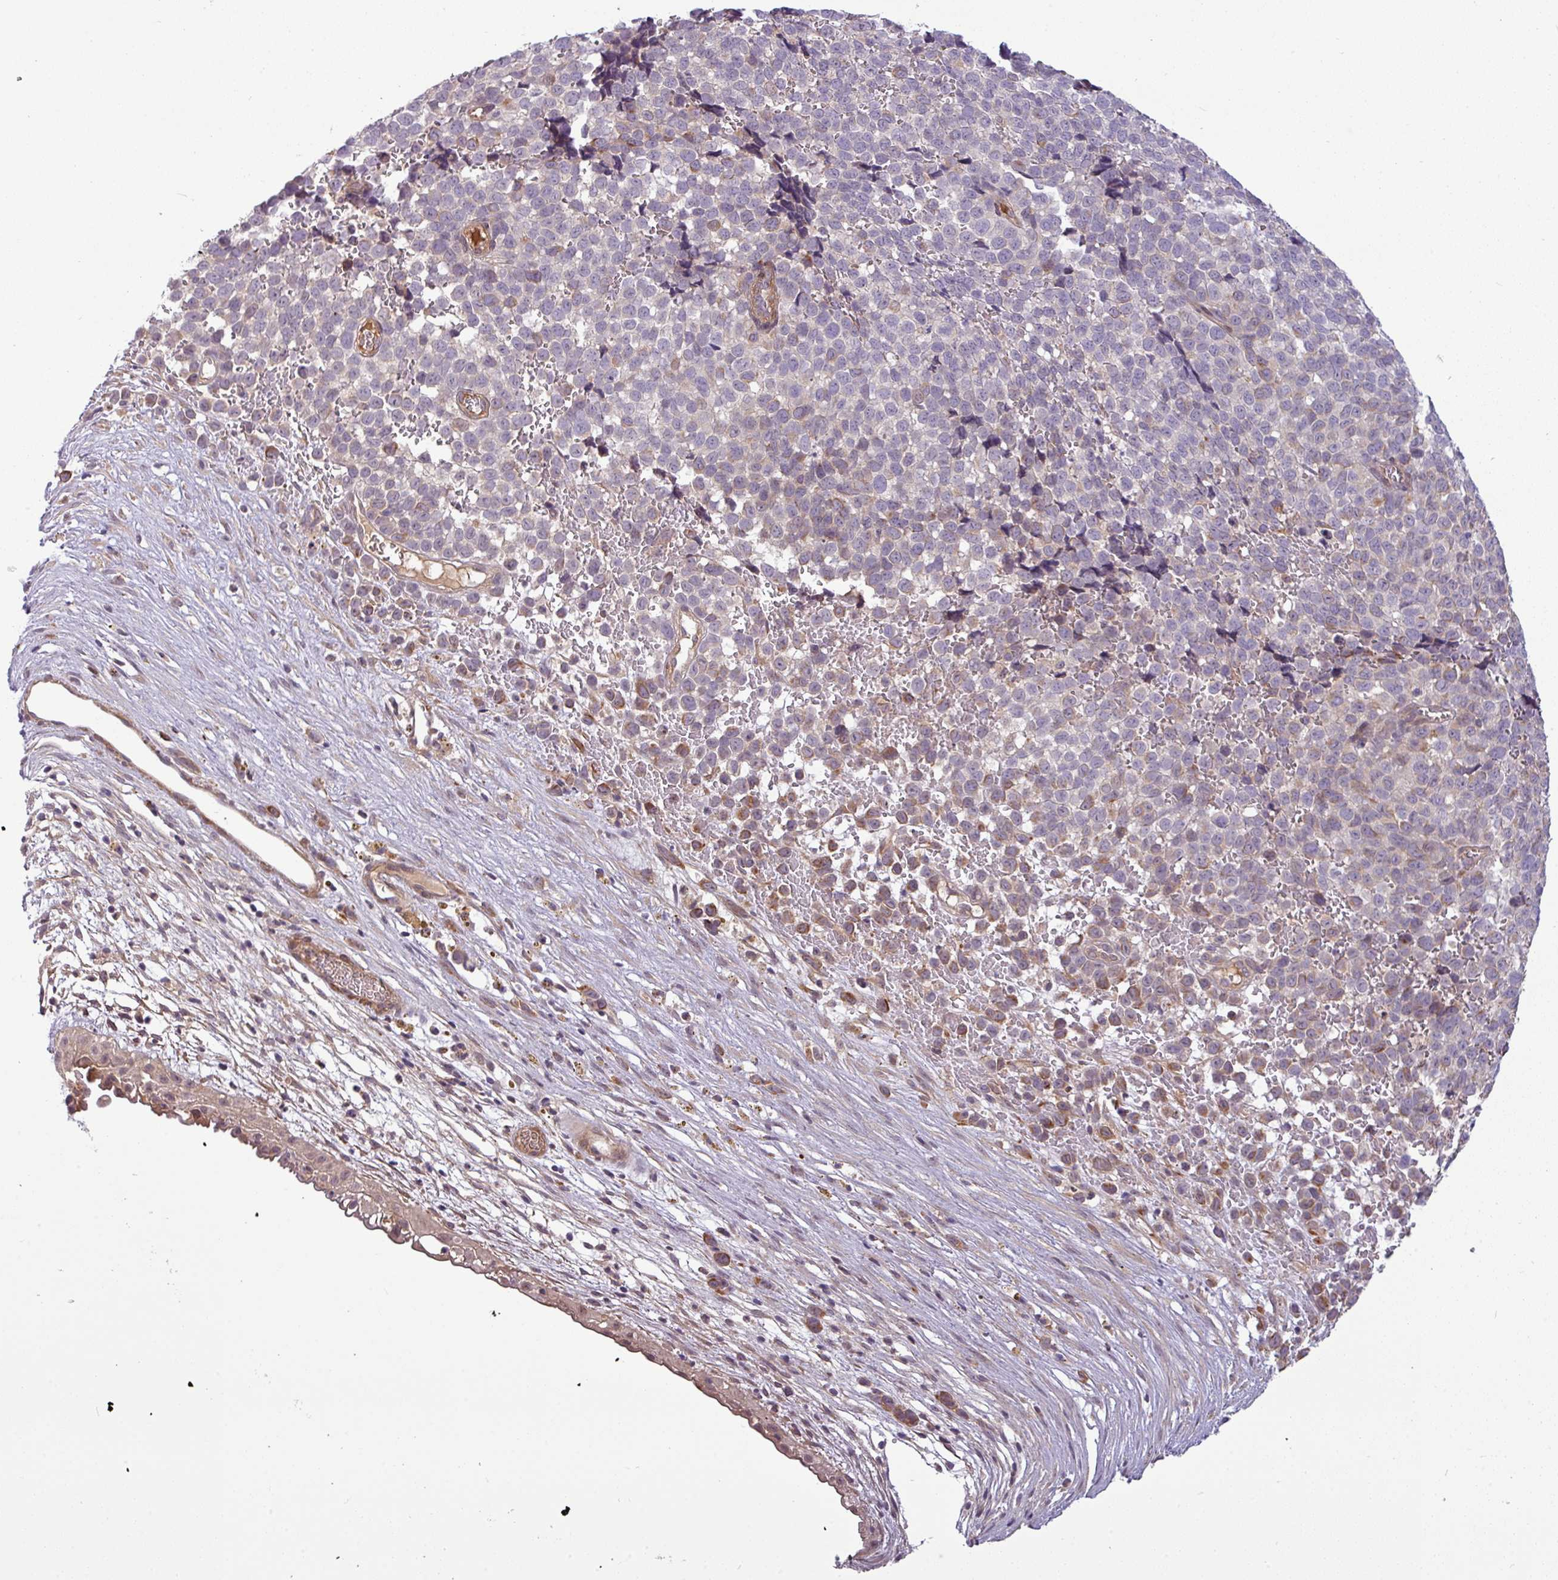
{"staining": {"intensity": "moderate", "quantity": "<25%", "location": "cytoplasmic/membranous"}, "tissue": "melanoma", "cell_type": "Tumor cells", "image_type": "cancer", "snomed": [{"axis": "morphology", "description": "Malignant melanoma, NOS"}, {"axis": "topography", "description": "Nose, NOS"}], "caption": "This micrograph displays immunohistochemistry staining of human malignant melanoma, with low moderate cytoplasmic/membranous staining in about <25% of tumor cells.", "gene": "ZNF35", "patient": {"sex": "female", "age": 48}}